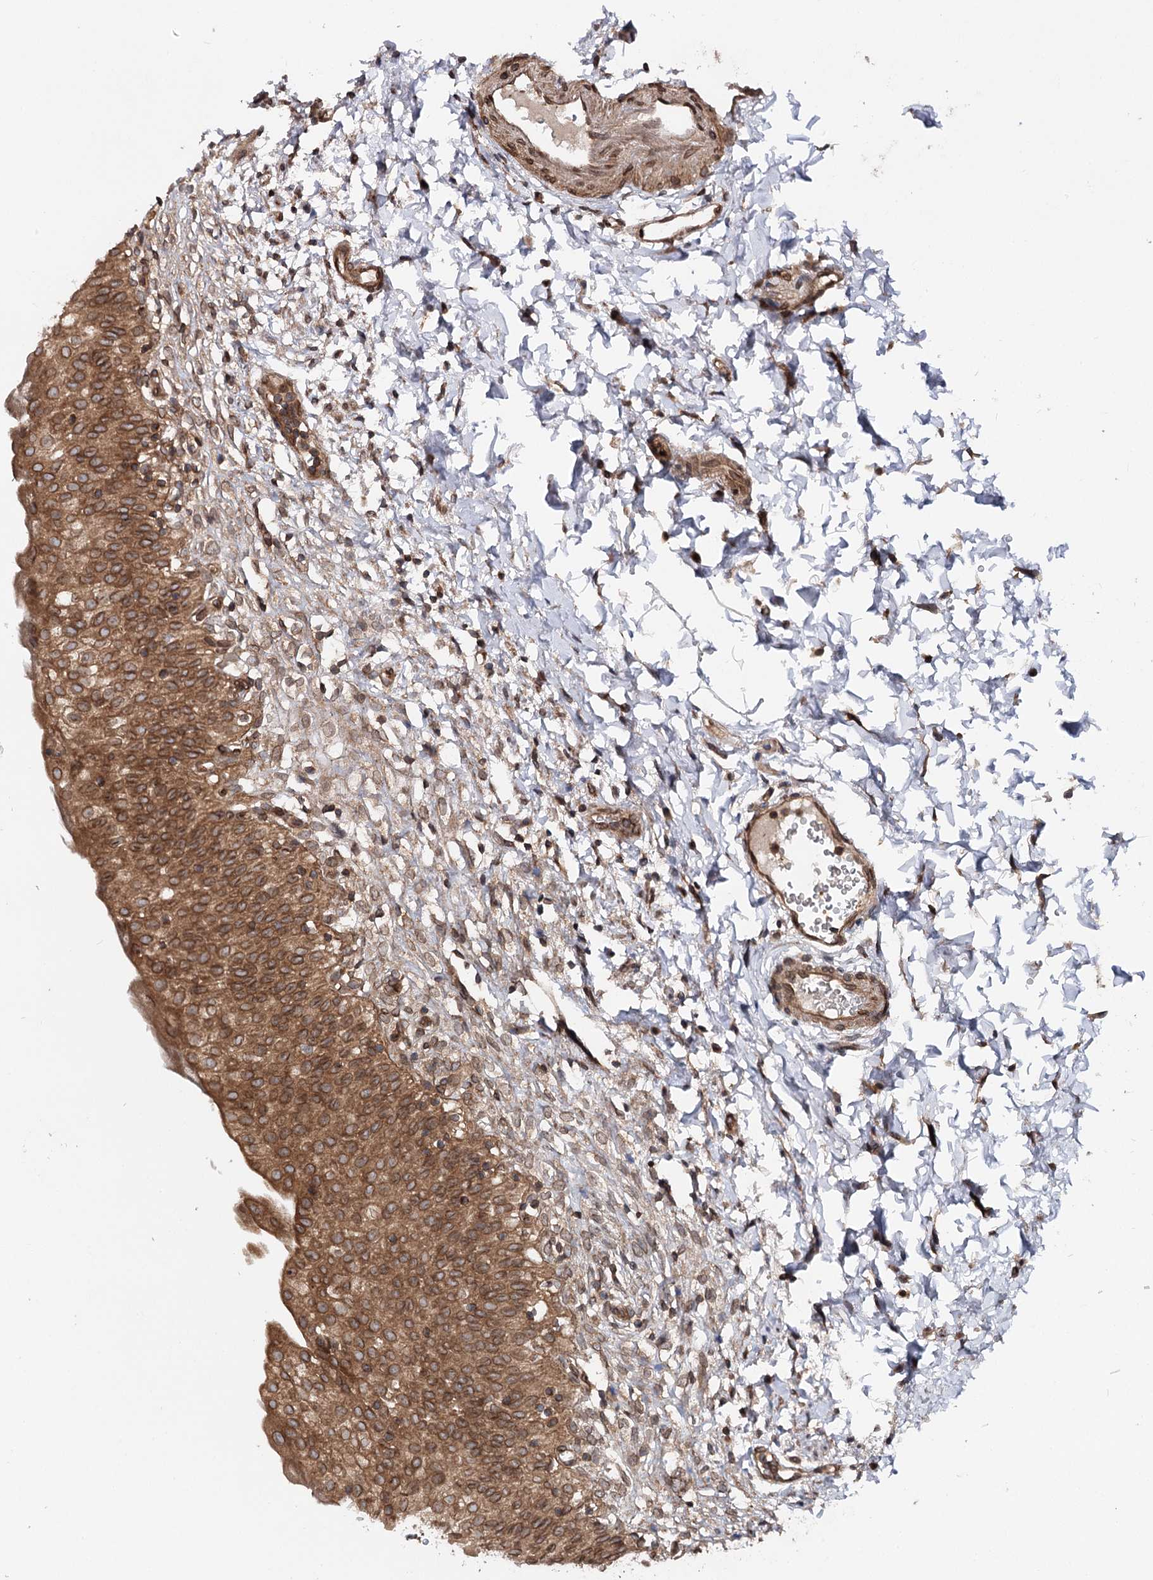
{"staining": {"intensity": "strong", "quantity": ">75%", "location": "cytoplasmic/membranous,nuclear"}, "tissue": "urinary bladder", "cell_type": "Urothelial cells", "image_type": "normal", "snomed": [{"axis": "morphology", "description": "Normal tissue, NOS"}, {"axis": "topography", "description": "Urinary bladder"}], "caption": "Human urinary bladder stained for a protein (brown) demonstrates strong cytoplasmic/membranous,nuclear positive staining in approximately >75% of urothelial cells.", "gene": "FGFR1OP2", "patient": {"sex": "male", "age": 55}}